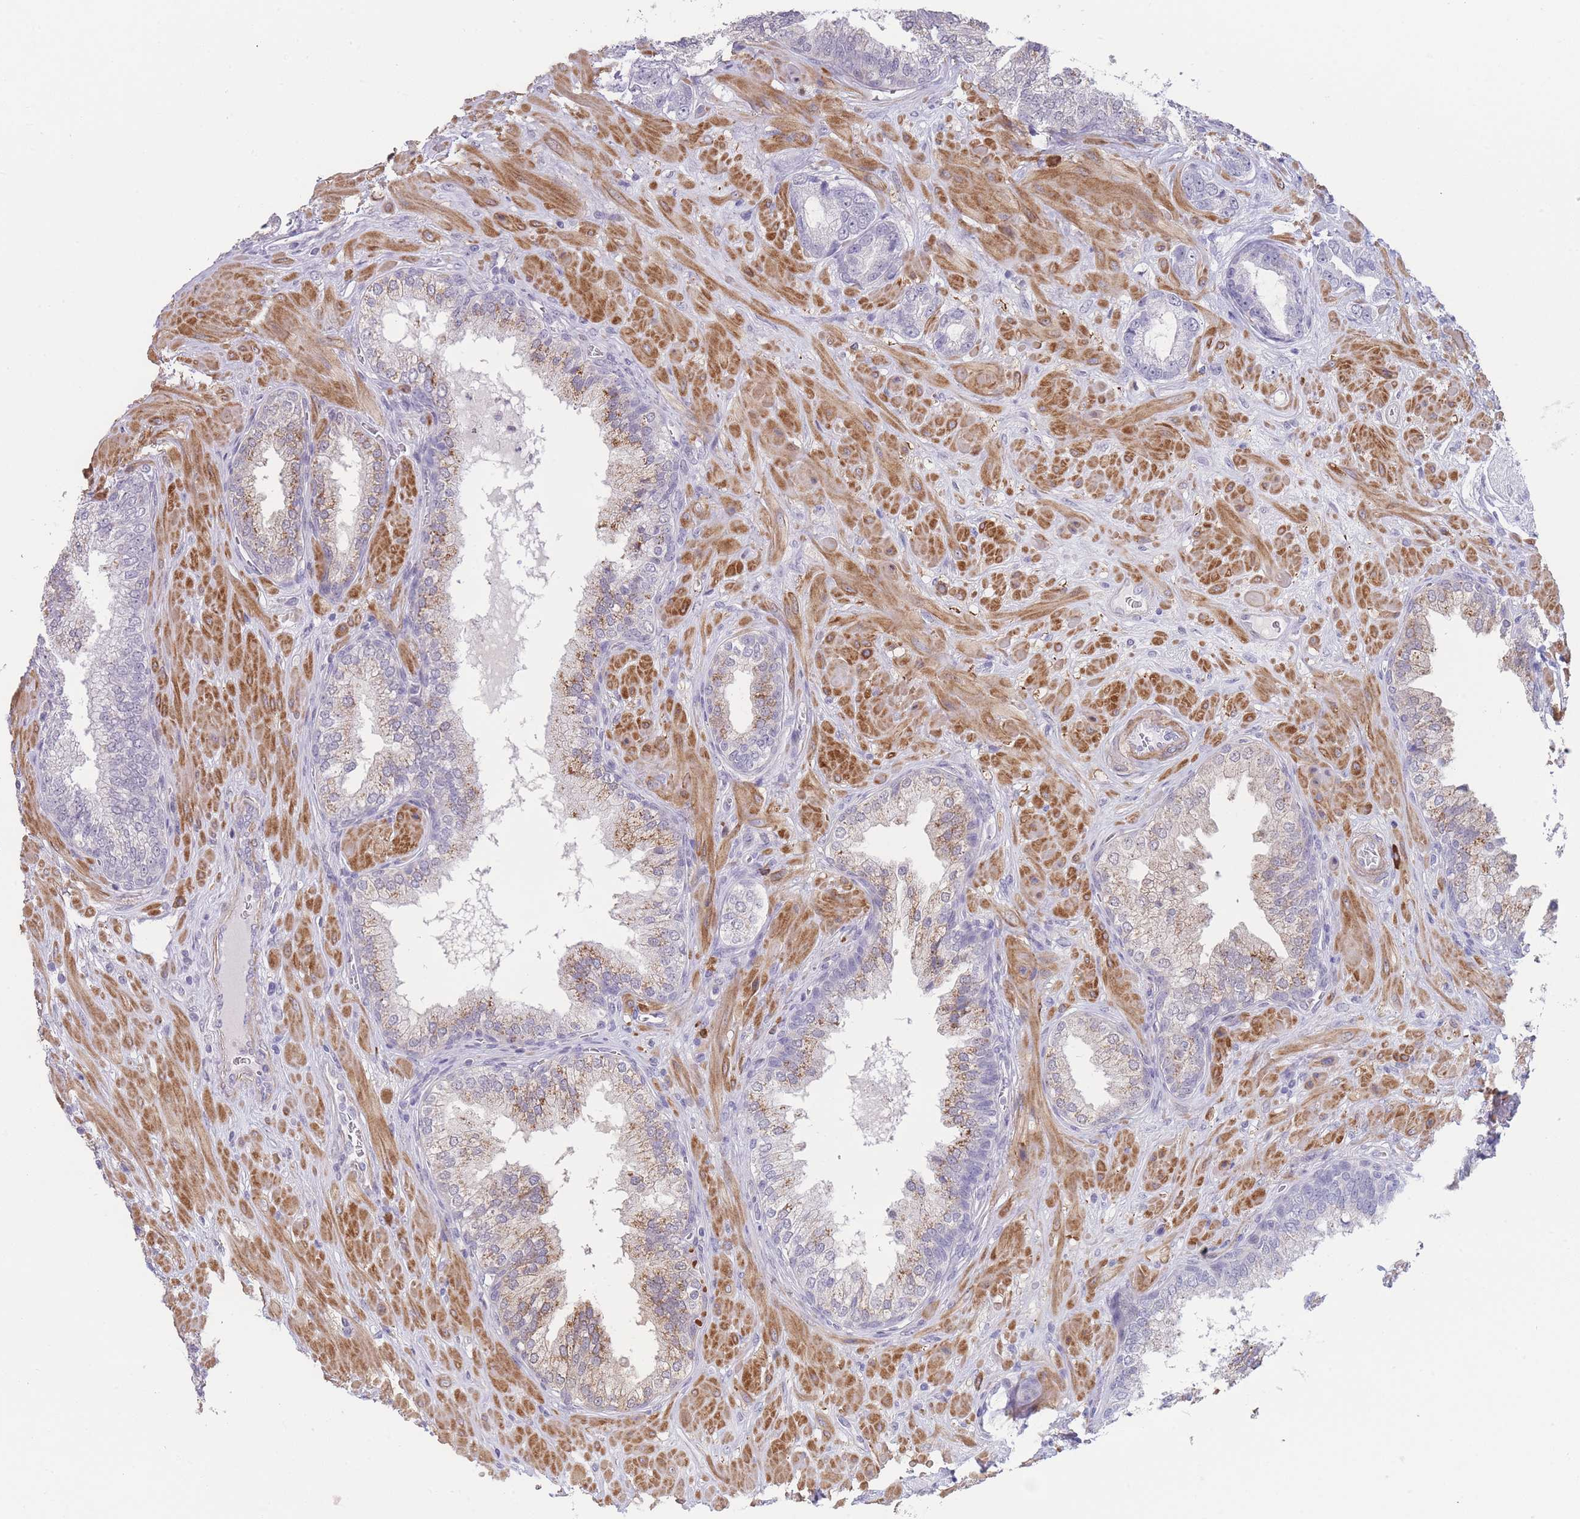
{"staining": {"intensity": "negative", "quantity": "none", "location": "none"}, "tissue": "prostate cancer", "cell_type": "Tumor cells", "image_type": "cancer", "snomed": [{"axis": "morphology", "description": "Adenocarcinoma, High grade"}, {"axis": "topography", "description": "Prostate"}], "caption": "Immunohistochemistry (IHC) histopathology image of neoplastic tissue: prostate cancer stained with DAB (3,3'-diaminobenzidine) demonstrates no significant protein staining in tumor cells.", "gene": "ASAP3", "patient": {"sex": "male", "age": 55}}